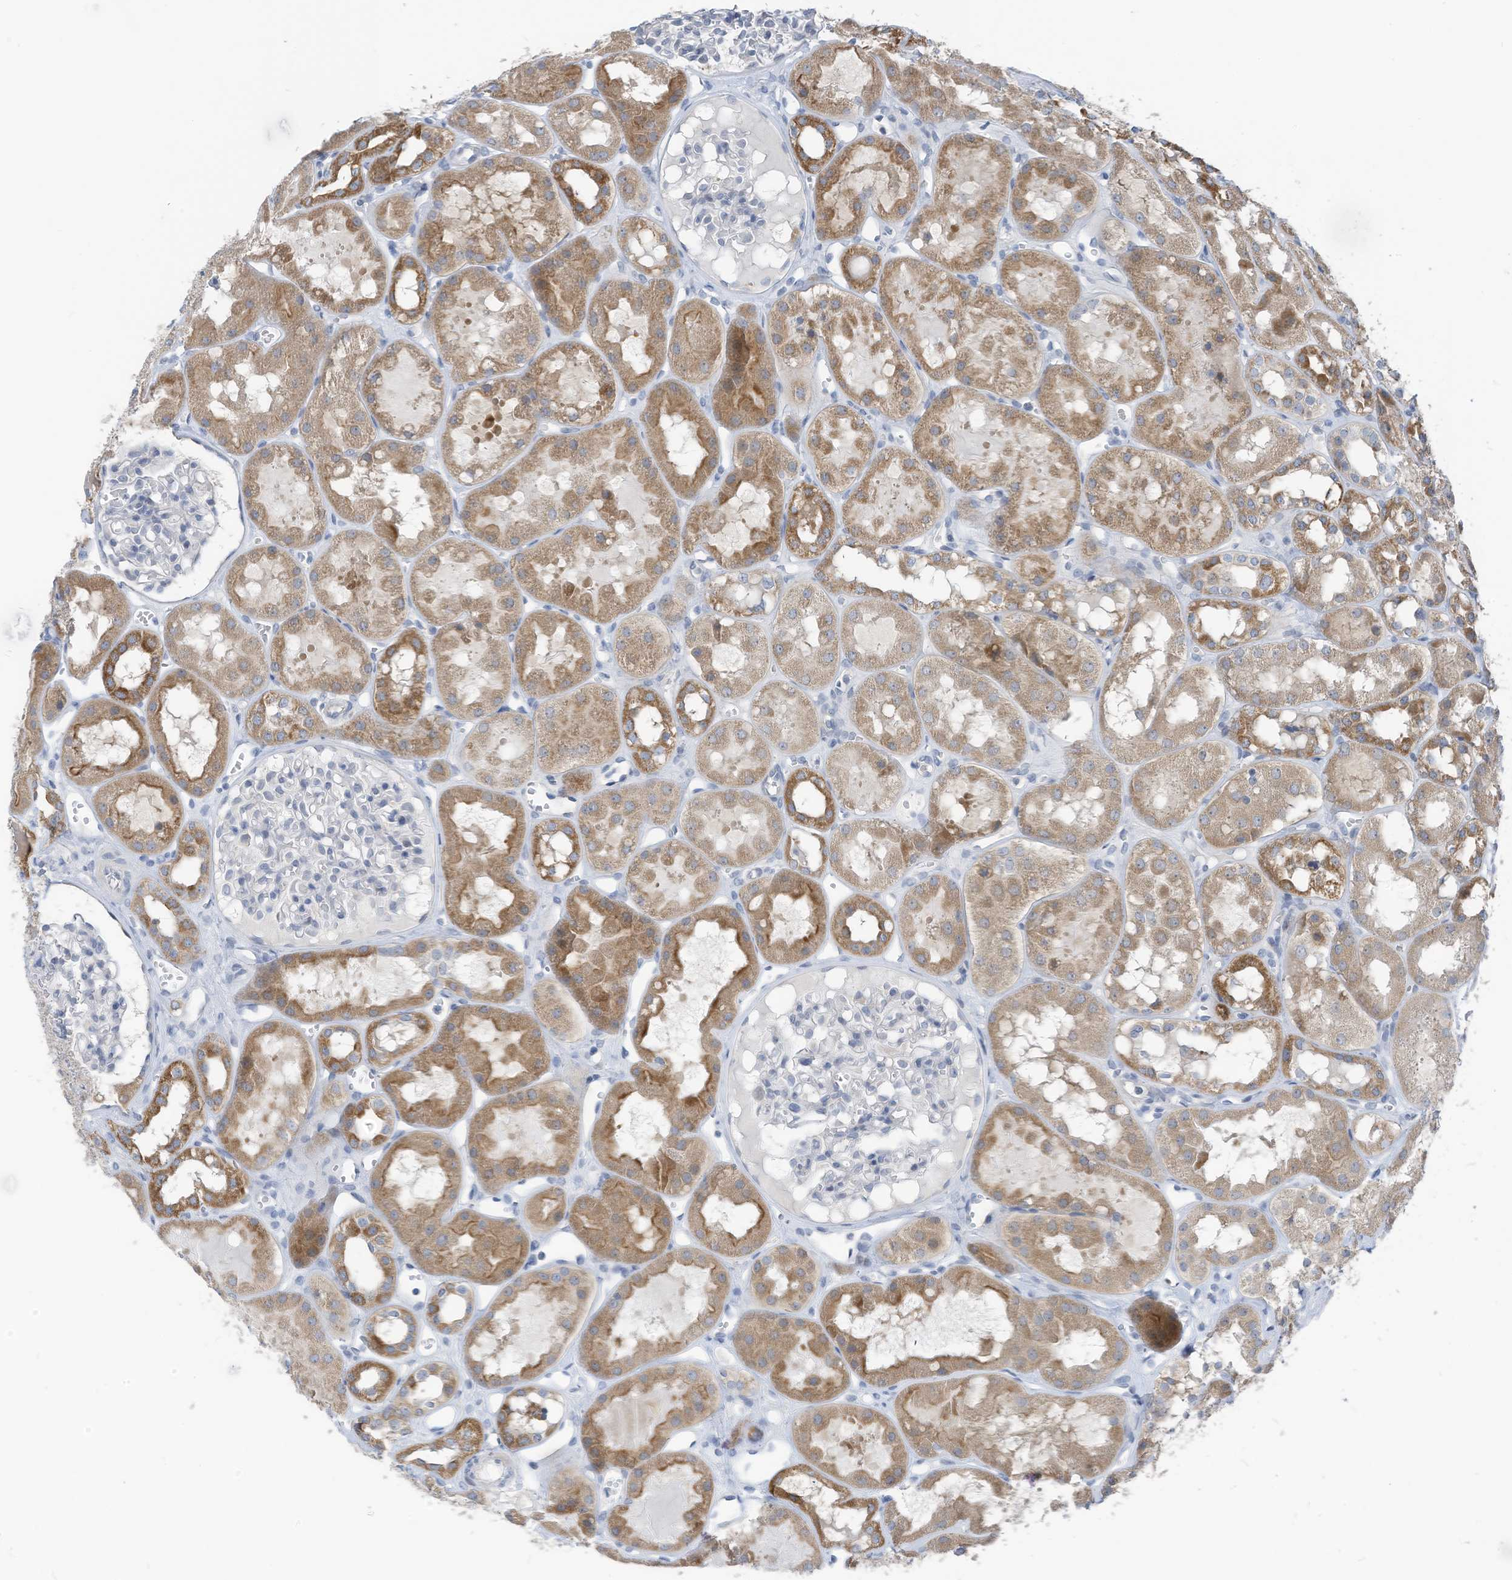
{"staining": {"intensity": "negative", "quantity": "none", "location": "none"}, "tissue": "kidney", "cell_type": "Cells in glomeruli", "image_type": "normal", "snomed": [{"axis": "morphology", "description": "Normal tissue, NOS"}, {"axis": "topography", "description": "Kidney"}], "caption": "The immunohistochemistry (IHC) image has no significant staining in cells in glomeruli of kidney. (DAB IHC, high magnification).", "gene": "LDAH", "patient": {"sex": "male", "age": 16}}